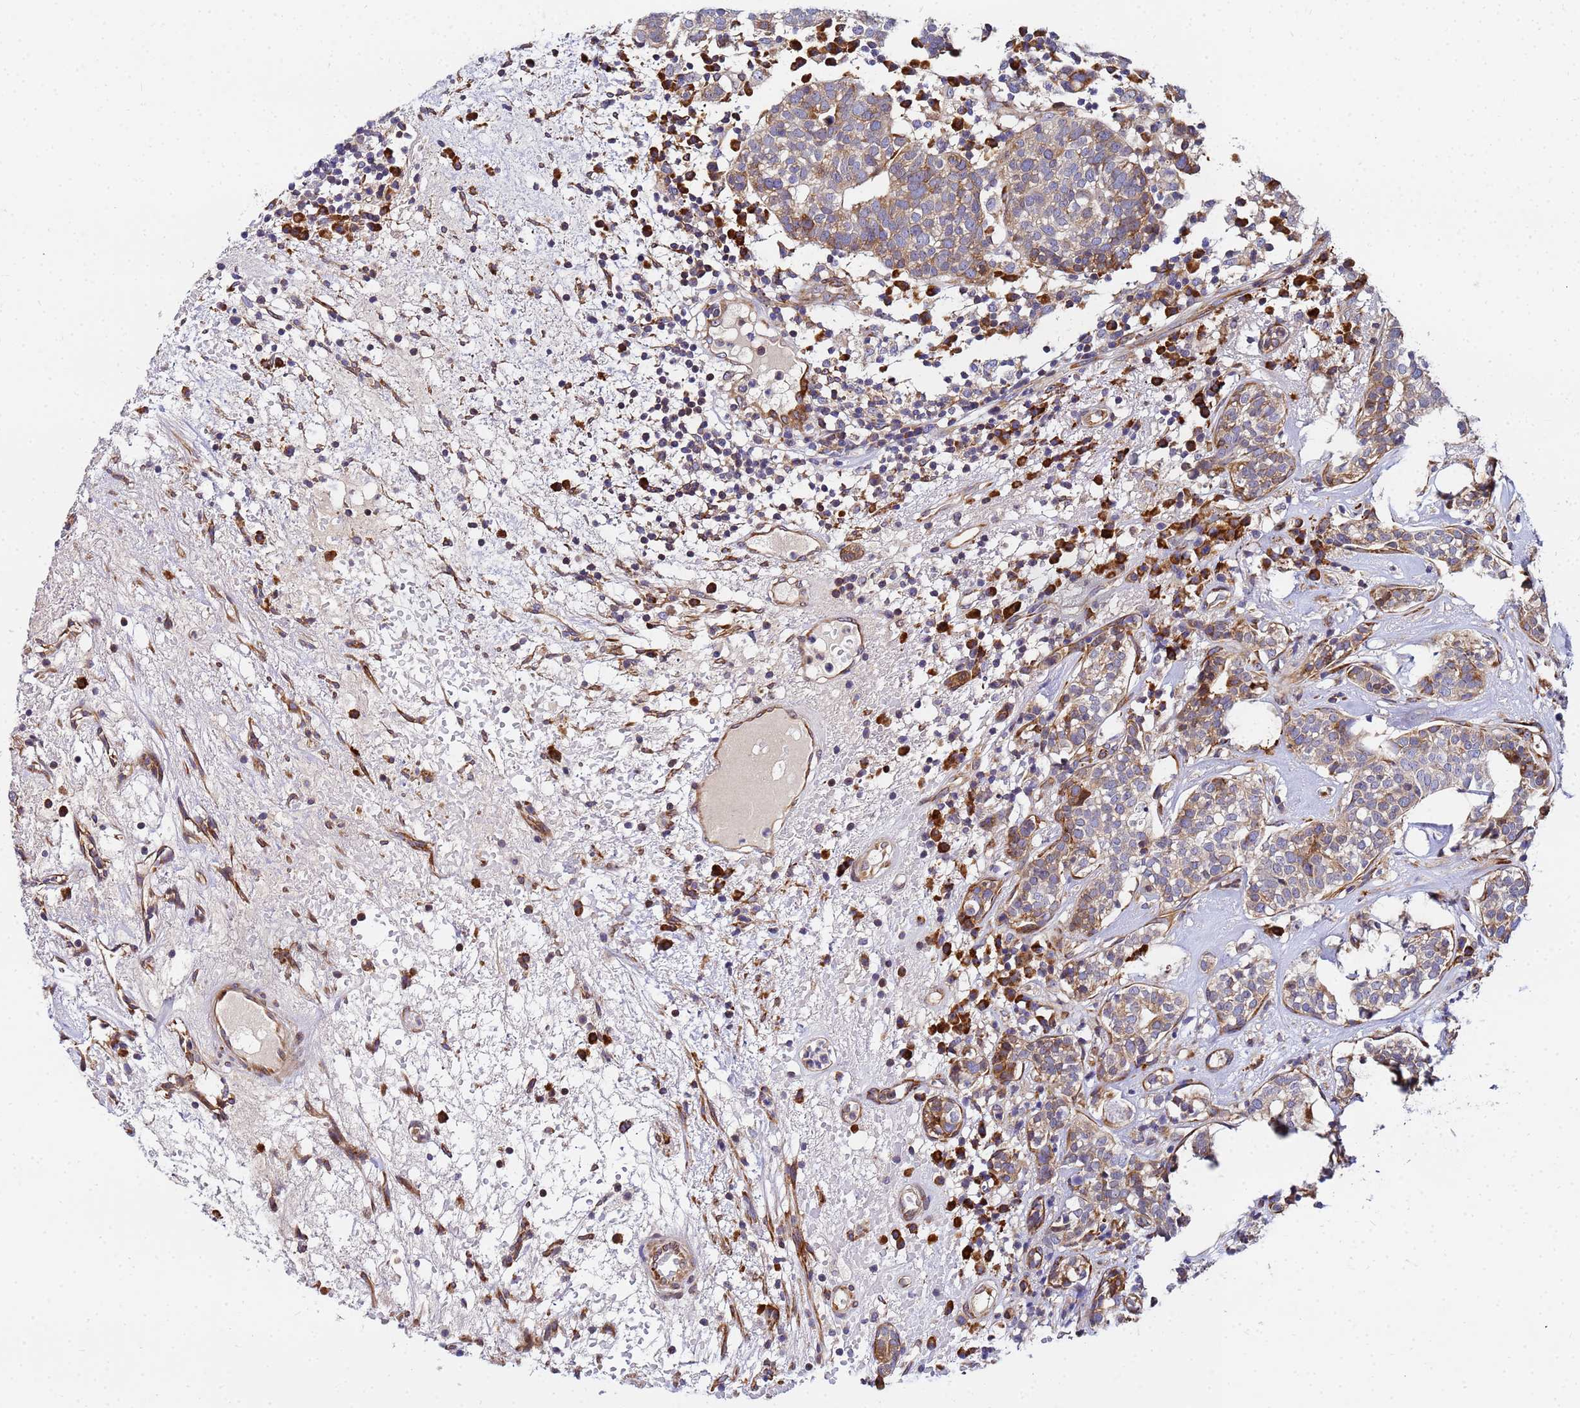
{"staining": {"intensity": "moderate", "quantity": "<25%", "location": "cytoplasmic/membranous"}, "tissue": "head and neck cancer", "cell_type": "Tumor cells", "image_type": "cancer", "snomed": [{"axis": "morphology", "description": "Adenocarcinoma, NOS"}, {"axis": "topography", "description": "Salivary gland"}, {"axis": "topography", "description": "Head-Neck"}], "caption": "Head and neck adenocarcinoma stained with a brown dye displays moderate cytoplasmic/membranous positive positivity in approximately <25% of tumor cells.", "gene": "POM121", "patient": {"sex": "female", "age": 65}}